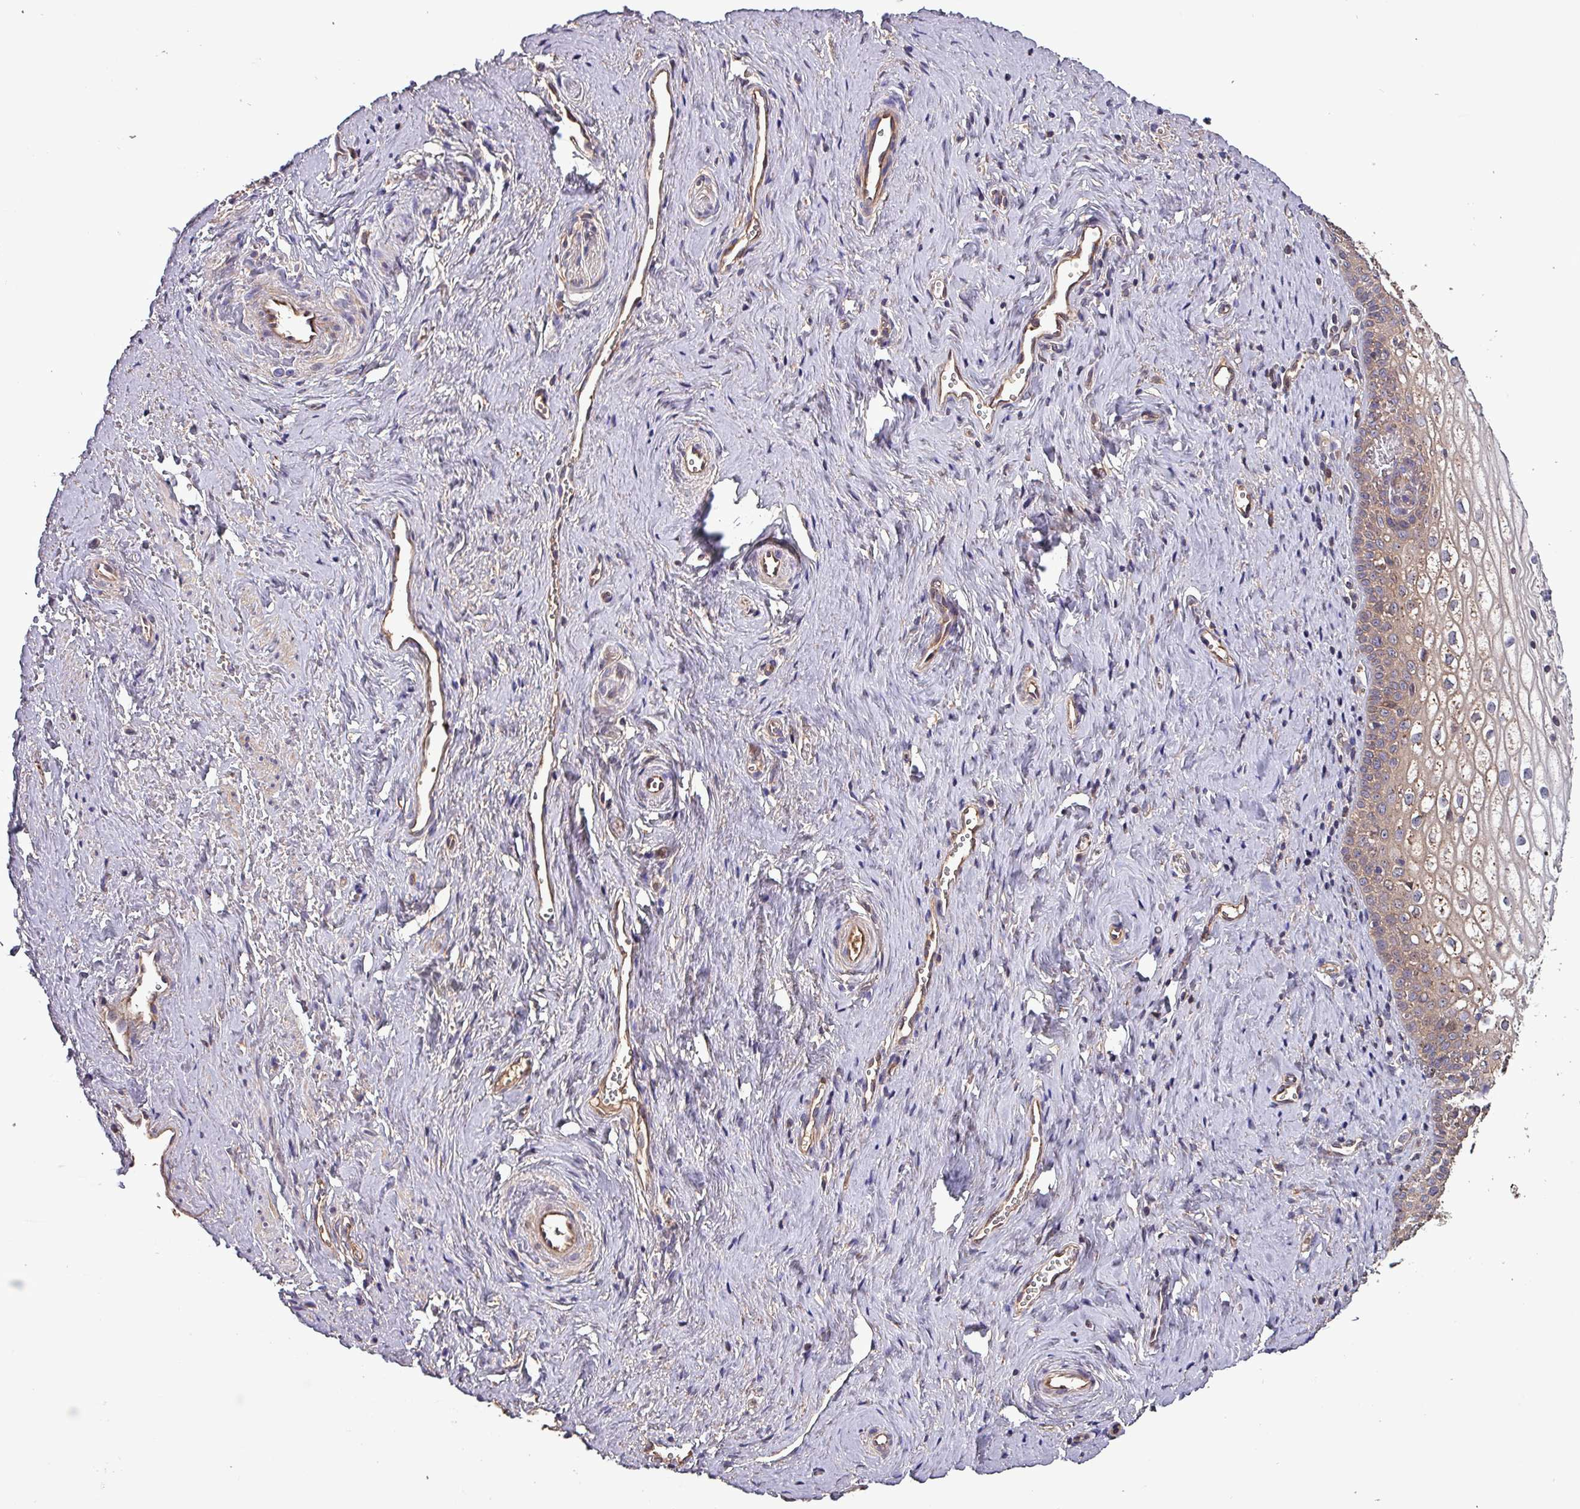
{"staining": {"intensity": "moderate", "quantity": "25%-75%", "location": "cytoplasmic/membranous"}, "tissue": "vagina", "cell_type": "Squamous epithelial cells", "image_type": "normal", "snomed": [{"axis": "morphology", "description": "Normal tissue, NOS"}, {"axis": "topography", "description": "Vagina"}], "caption": "A medium amount of moderate cytoplasmic/membranous positivity is seen in about 25%-75% of squamous epithelial cells in unremarkable vagina. Immunohistochemistry (ihc) stains the protein of interest in brown and the nuclei are stained blue.", "gene": "PAFAH1B2", "patient": {"sex": "female", "age": 59}}